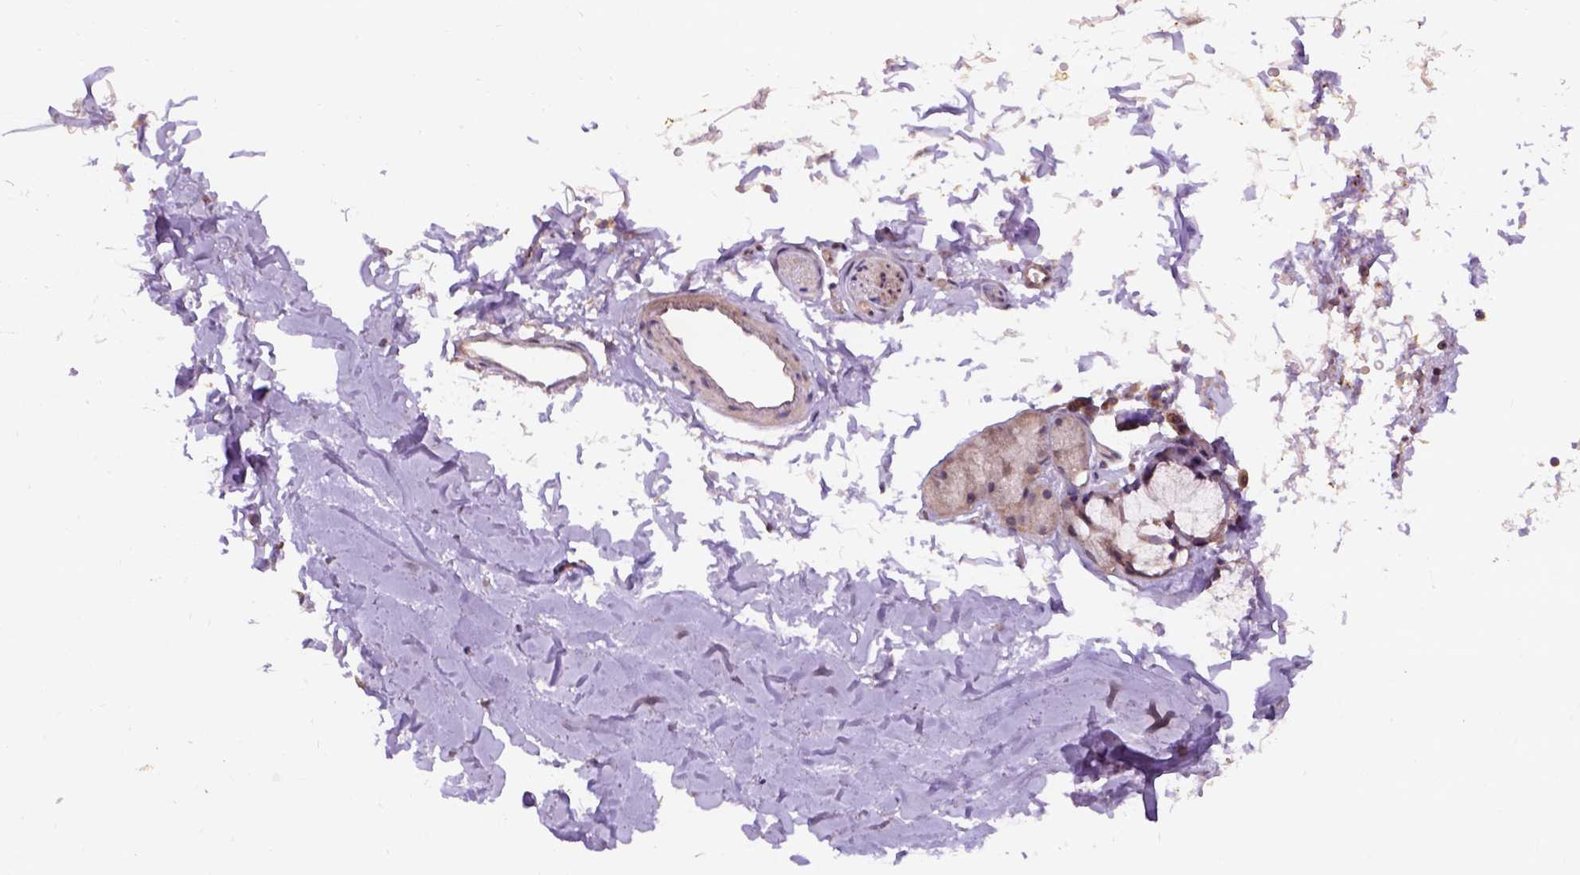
{"staining": {"intensity": "moderate", "quantity": ">75%", "location": "cytoplasmic/membranous"}, "tissue": "soft tissue", "cell_type": "Chondrocytes", "image_type": "normal", "snomed": [{"axis": "morphology", "description": "Normal tissue, NOS"}, {"axis": "topography", "description": "Cartilage tissue"}, {"axis": "topography", "description": "Bronchus"}], "caption": "Chondrocytes show medium levels of moderate cytoplasmic/membranous expression in about >75% of cells in benign soft tissue.", "gene": "KBTBD8", "patient": {"sex": "female", "age": 79}}